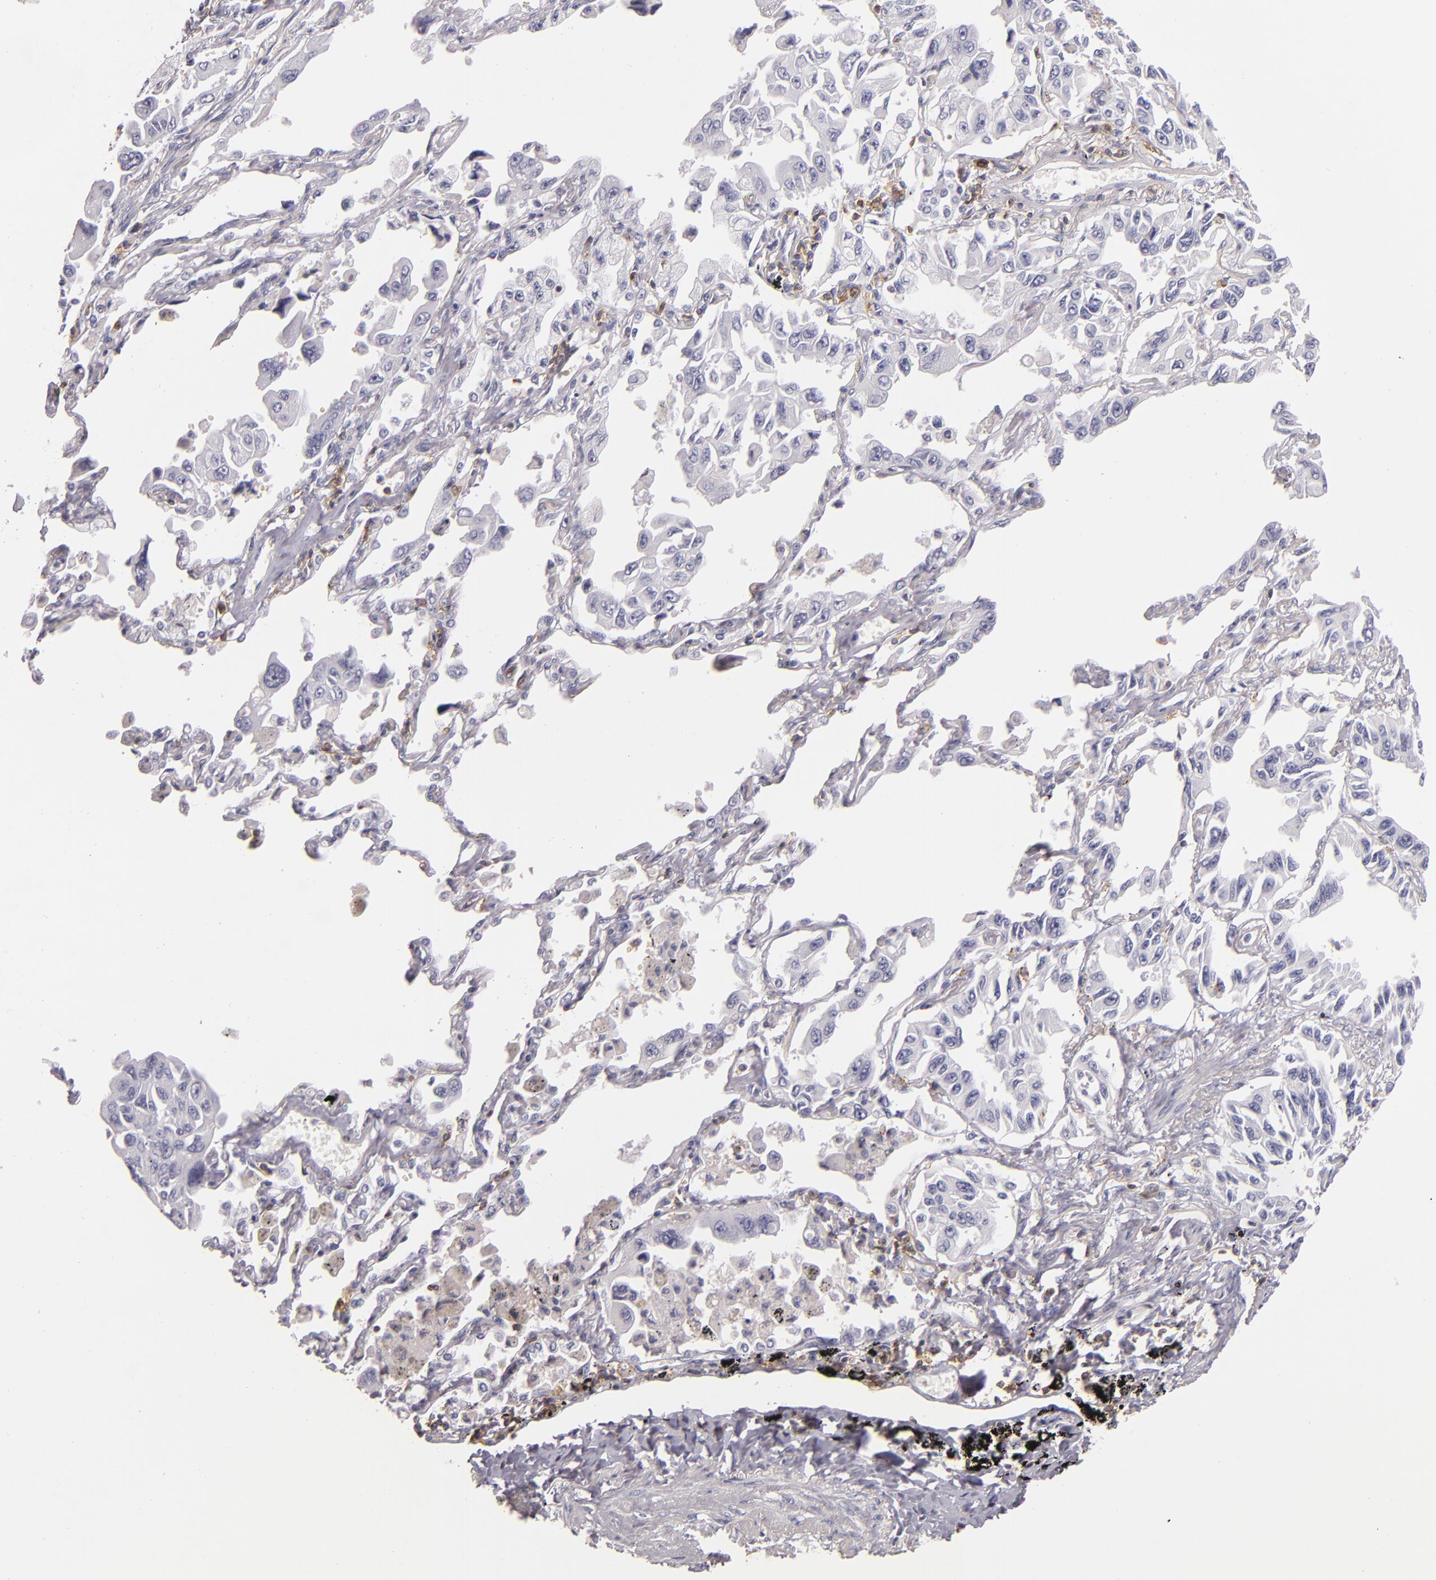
{"staining": {"intensity": "negative", "quantity": "none", "location": "none"}, "tissue": "lung cancer", "cell_type": "Tumor cells", "image_type": "cancer", "snomed": [{"axis": "morphology", "description": "Adenocarcinoma, NOS"}, {"axis": "topography", "description": "Lung"}], "caption": "Immunohistochemistry (IHC) micrograph of lung cancer stained for a protein (brown), which reveals no positivity in tumor cells. (DAB IHC, high magnification).", "gene": "LAT", "patient": {"sex": "male", "age": 64}}